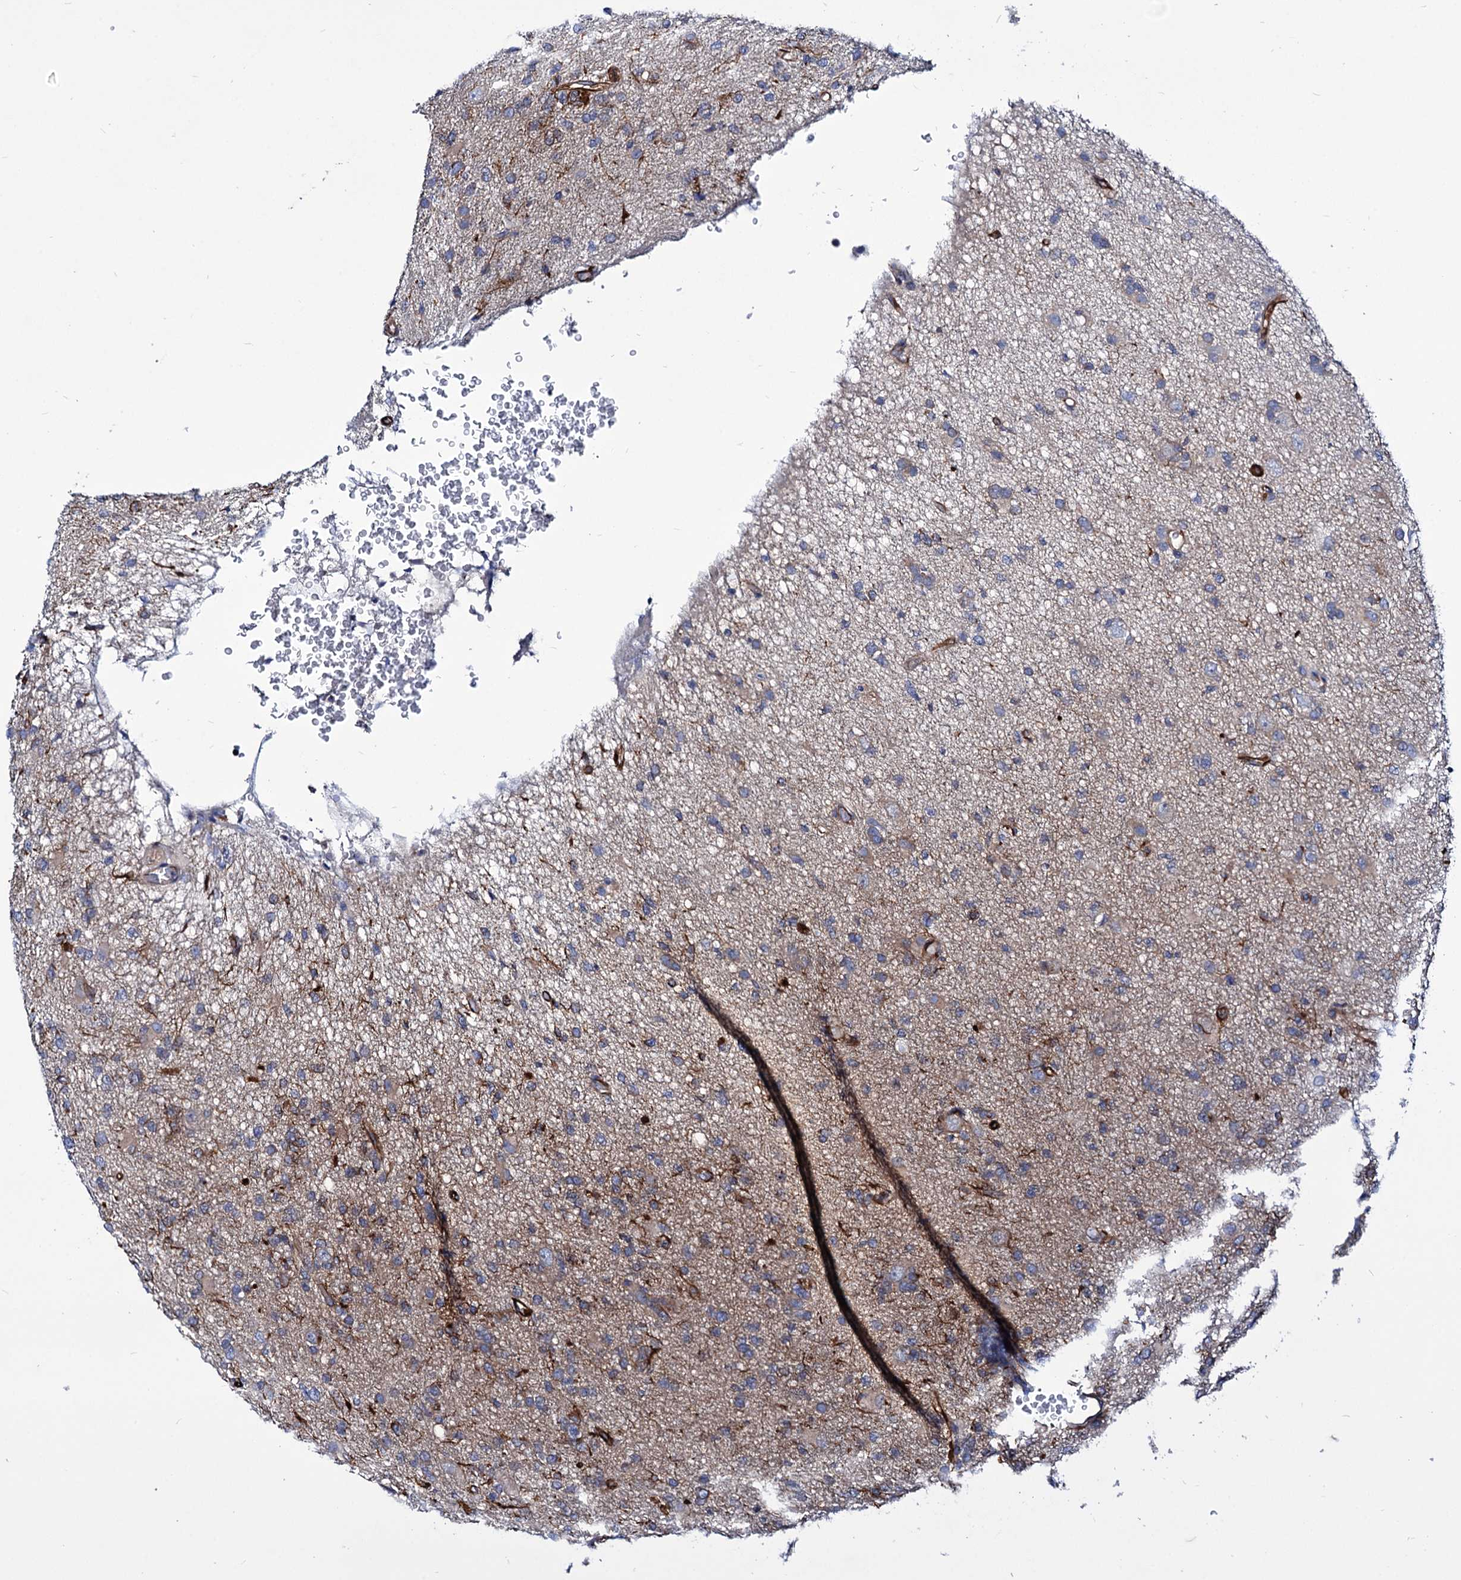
{"staining": {"intensity": "moderate", "quantity": "<25%", "location": "cytoplasmic/membranous"}, "tissue": "glioma", "cell_type": "Tumor cells", "image_type": "cancer", "snomed": [{"axis": "morphology", "description": "Glioma, malignant, High grade"}, {"axis": "topography", "description": "Brain"}], "caption": "Glioma stained for a protein (brown) exhibits moderate cytoplasmic/membranous positive positivity in approximately <25% of tumor cells.", "gene": "AXL", "patient": {"sex": "female", "age": 57}}